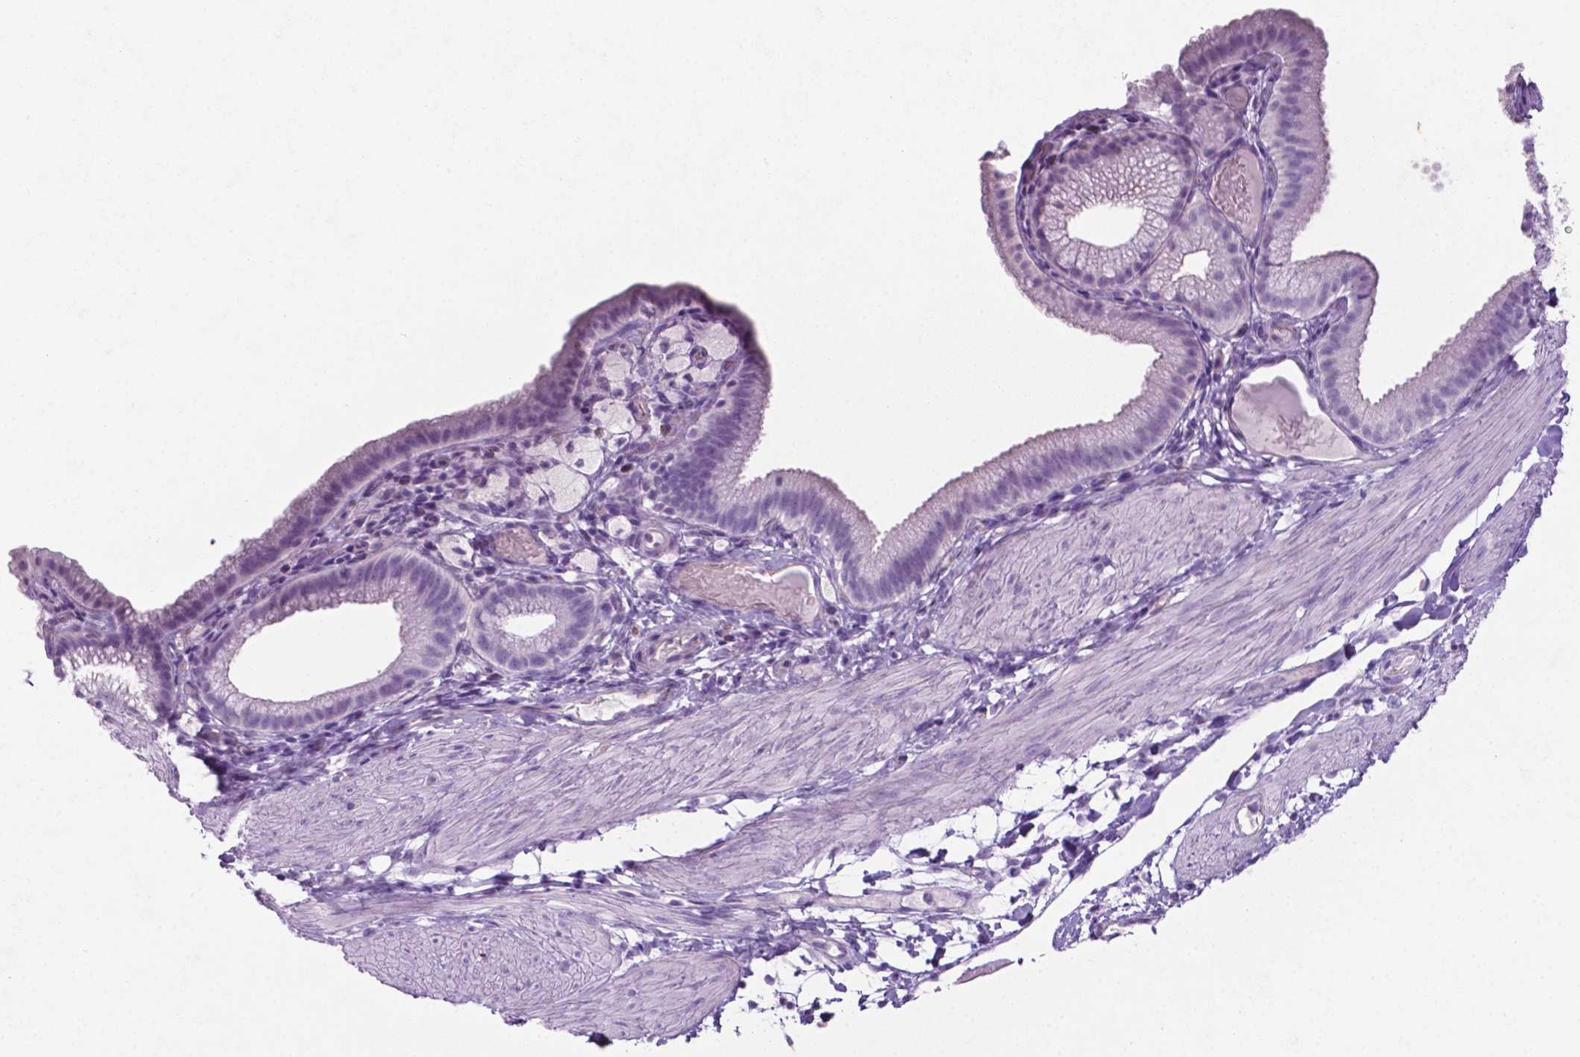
{"staining": {"intensity": "negative", "quantity": "none", "location": "none"}, "tissue": "adipose tissue", "cell_type": "Adipocytes", "image_type": "normal", "snomed": [{"axis": "morphology", "description": "Normal tissue, NOS"}, {"axis": "topography", "description": "Gallbladder"}, {"axis": "topography", "description": "Peripheral nerve tissue"}], "caption": "A high-resolution micrograph shows immunohistochemistry (IHC) staining of normal adipose tissue, which displays no significant expression in adipocytes. Brightfield microscopy of immunohistochemistry stained with DAB (brown) and hematoxylin (blue), captured at high magnification.", "gene": "PHGR1", "patient": {"sex": "female", "age": 45}}